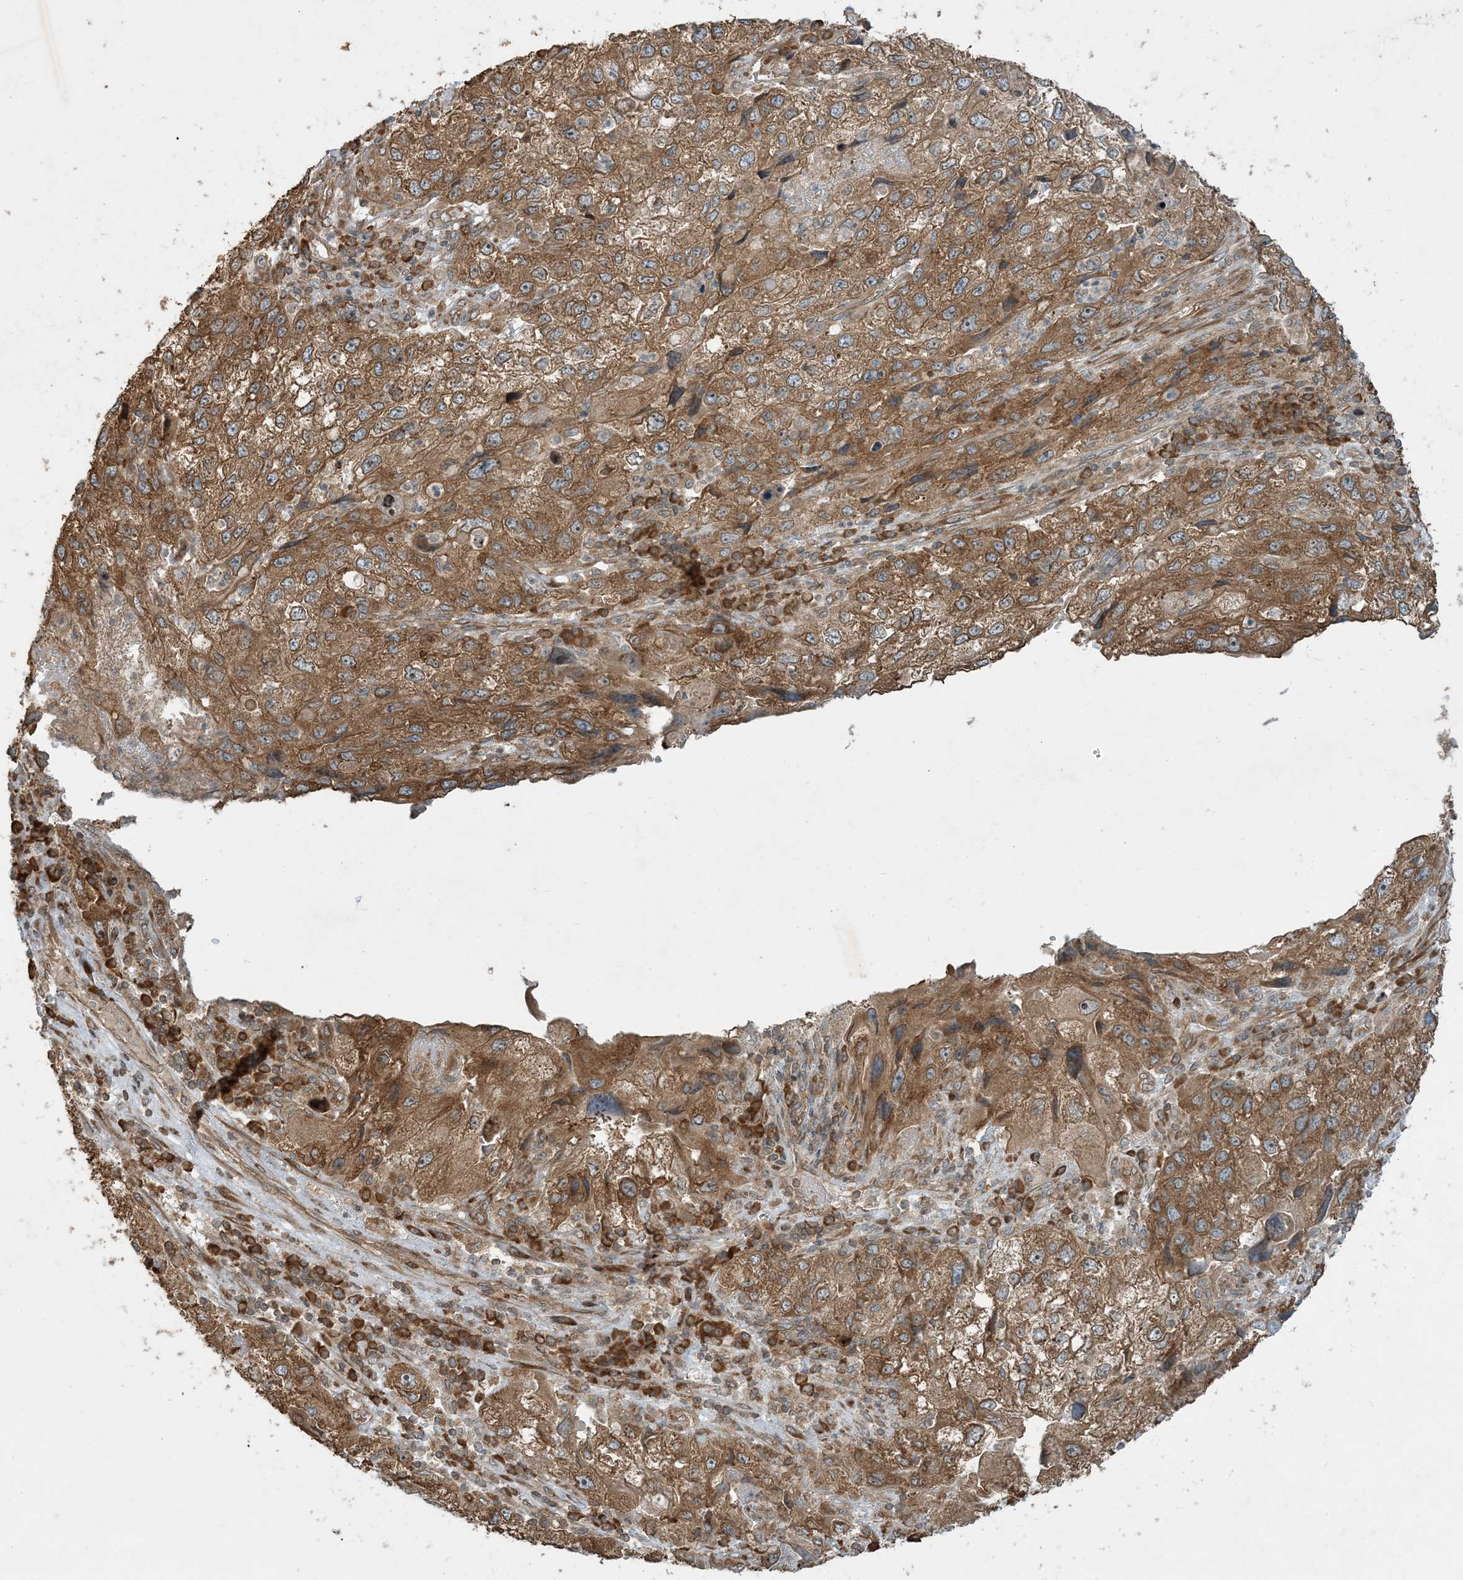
{"staining": {"intensity": "moderate", "quantity": ">75%", "location": "cytoplasmic/membranous"}, "tissue": "endometrial cancer", "cell_type": "Tumor cells", "image_type": "cancer", "snomed": [{"axis": "morphology", "description": "Adenocarcinoma, NOS"}, {"axis": "topography", "description": "Endometrium"}], "caption": "There is medium levels of moderate cytoplasmic/membranous expression in tumor cells of endometrial adenocarcinoma, as demonstrated by immunohistochemical staining (brown color).", "gene": "COMMD8", "patient": {"sex": "female", "age": 49}}